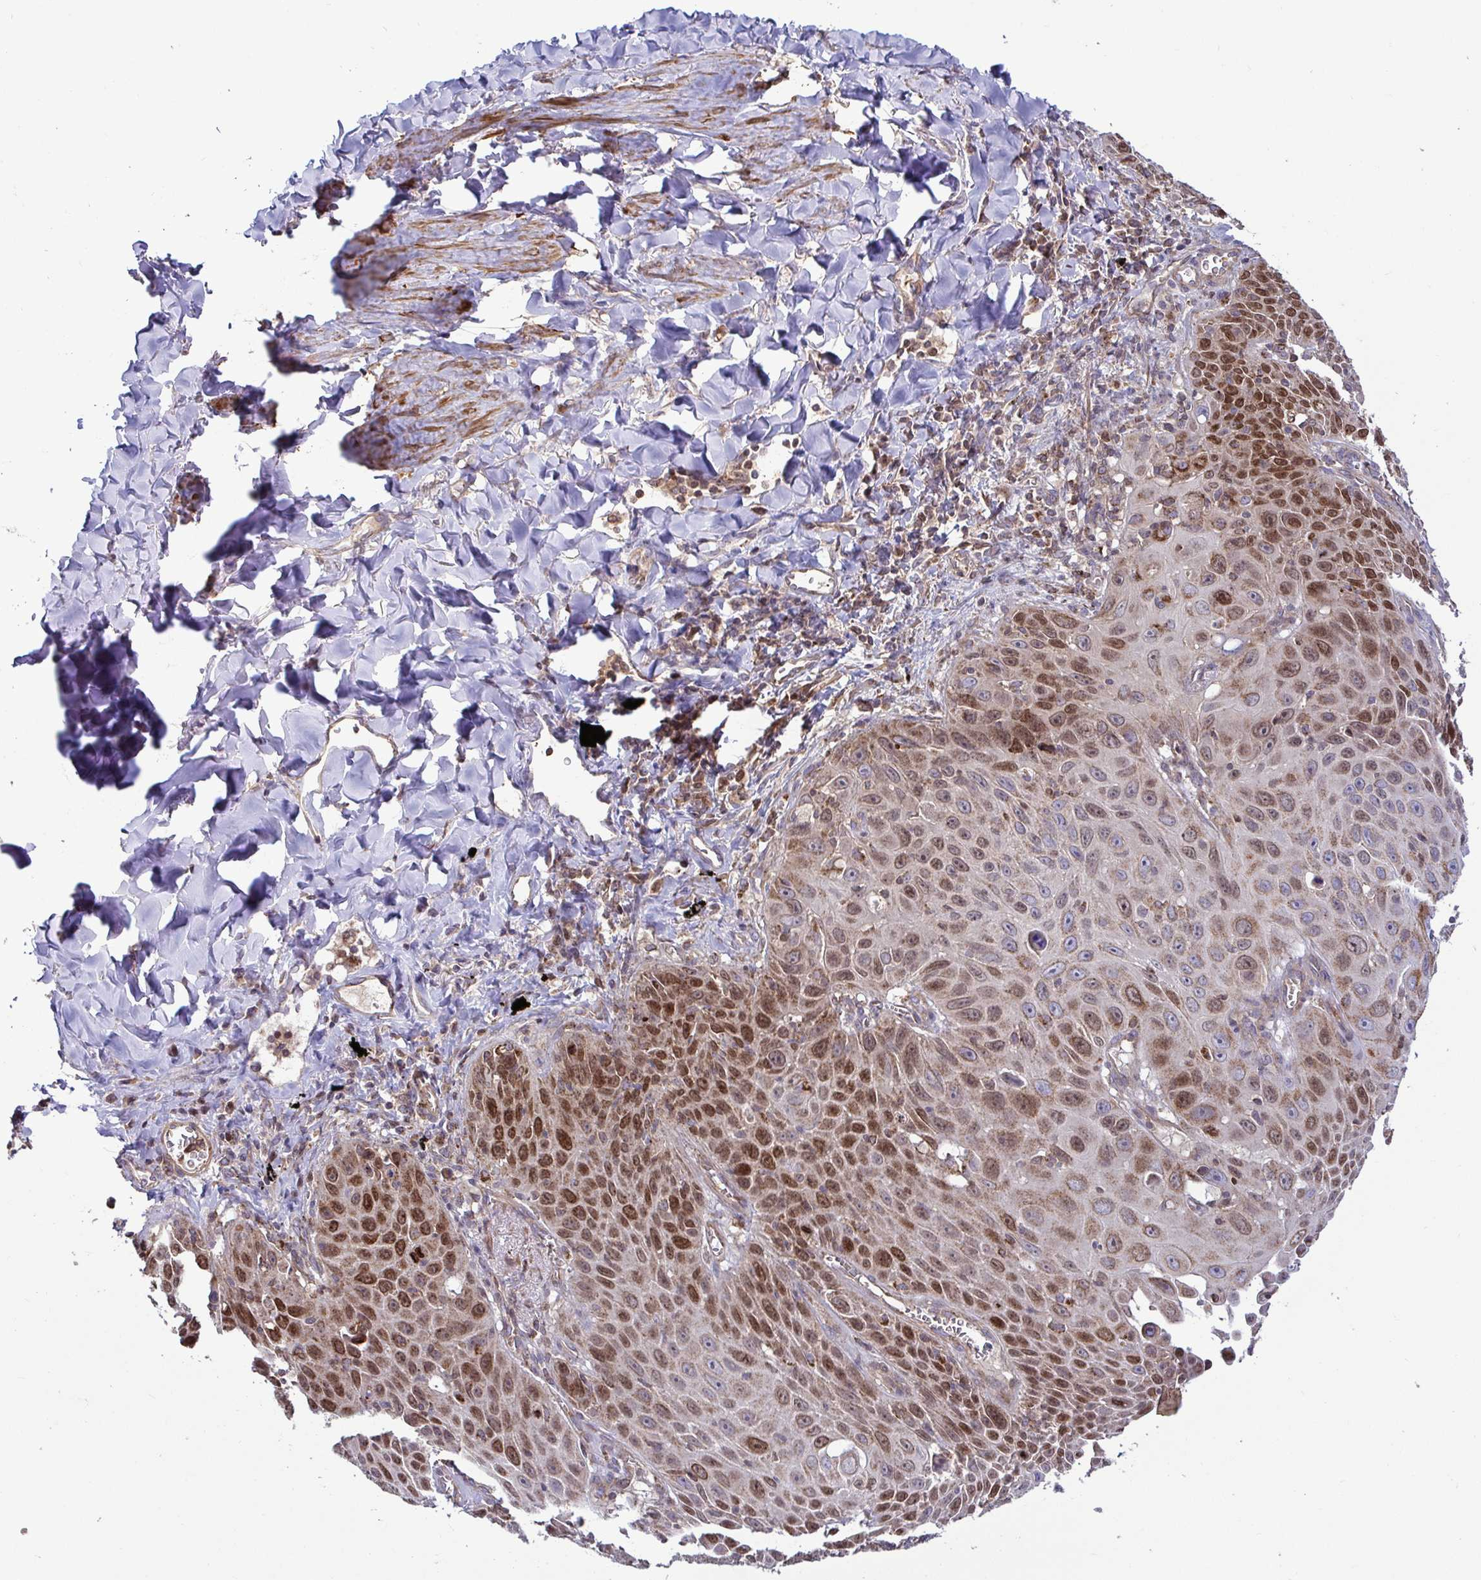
{"staining": {"intensity": "moderate", "quantity": ">75%", "location": "cytoplasmic/membranous,nuclear"}, "tissue": "lung cancer", "cell_type": "Tumor cells", "image_type": "cancer", "snomed": [{"axis": "morphology", "description": "Squamous cell carcinoma, NOS"}, {"axis": "morphology", "description": "Squamous cell carcinoma, metastatic, NOS"}, {"axis": "topography", "description": "Lymph node"}, {"axis": "topography", "description": "Lung"}], "caption": "Human lung metastatic squamous cell carcinoma stained with a brown dye shows moderate cytoplasmic/membranous and nuclear positive positivity in about >75% of tumor cells.", "gene": "SPRY1", "patient": {"sex": "female", "age": 62}}